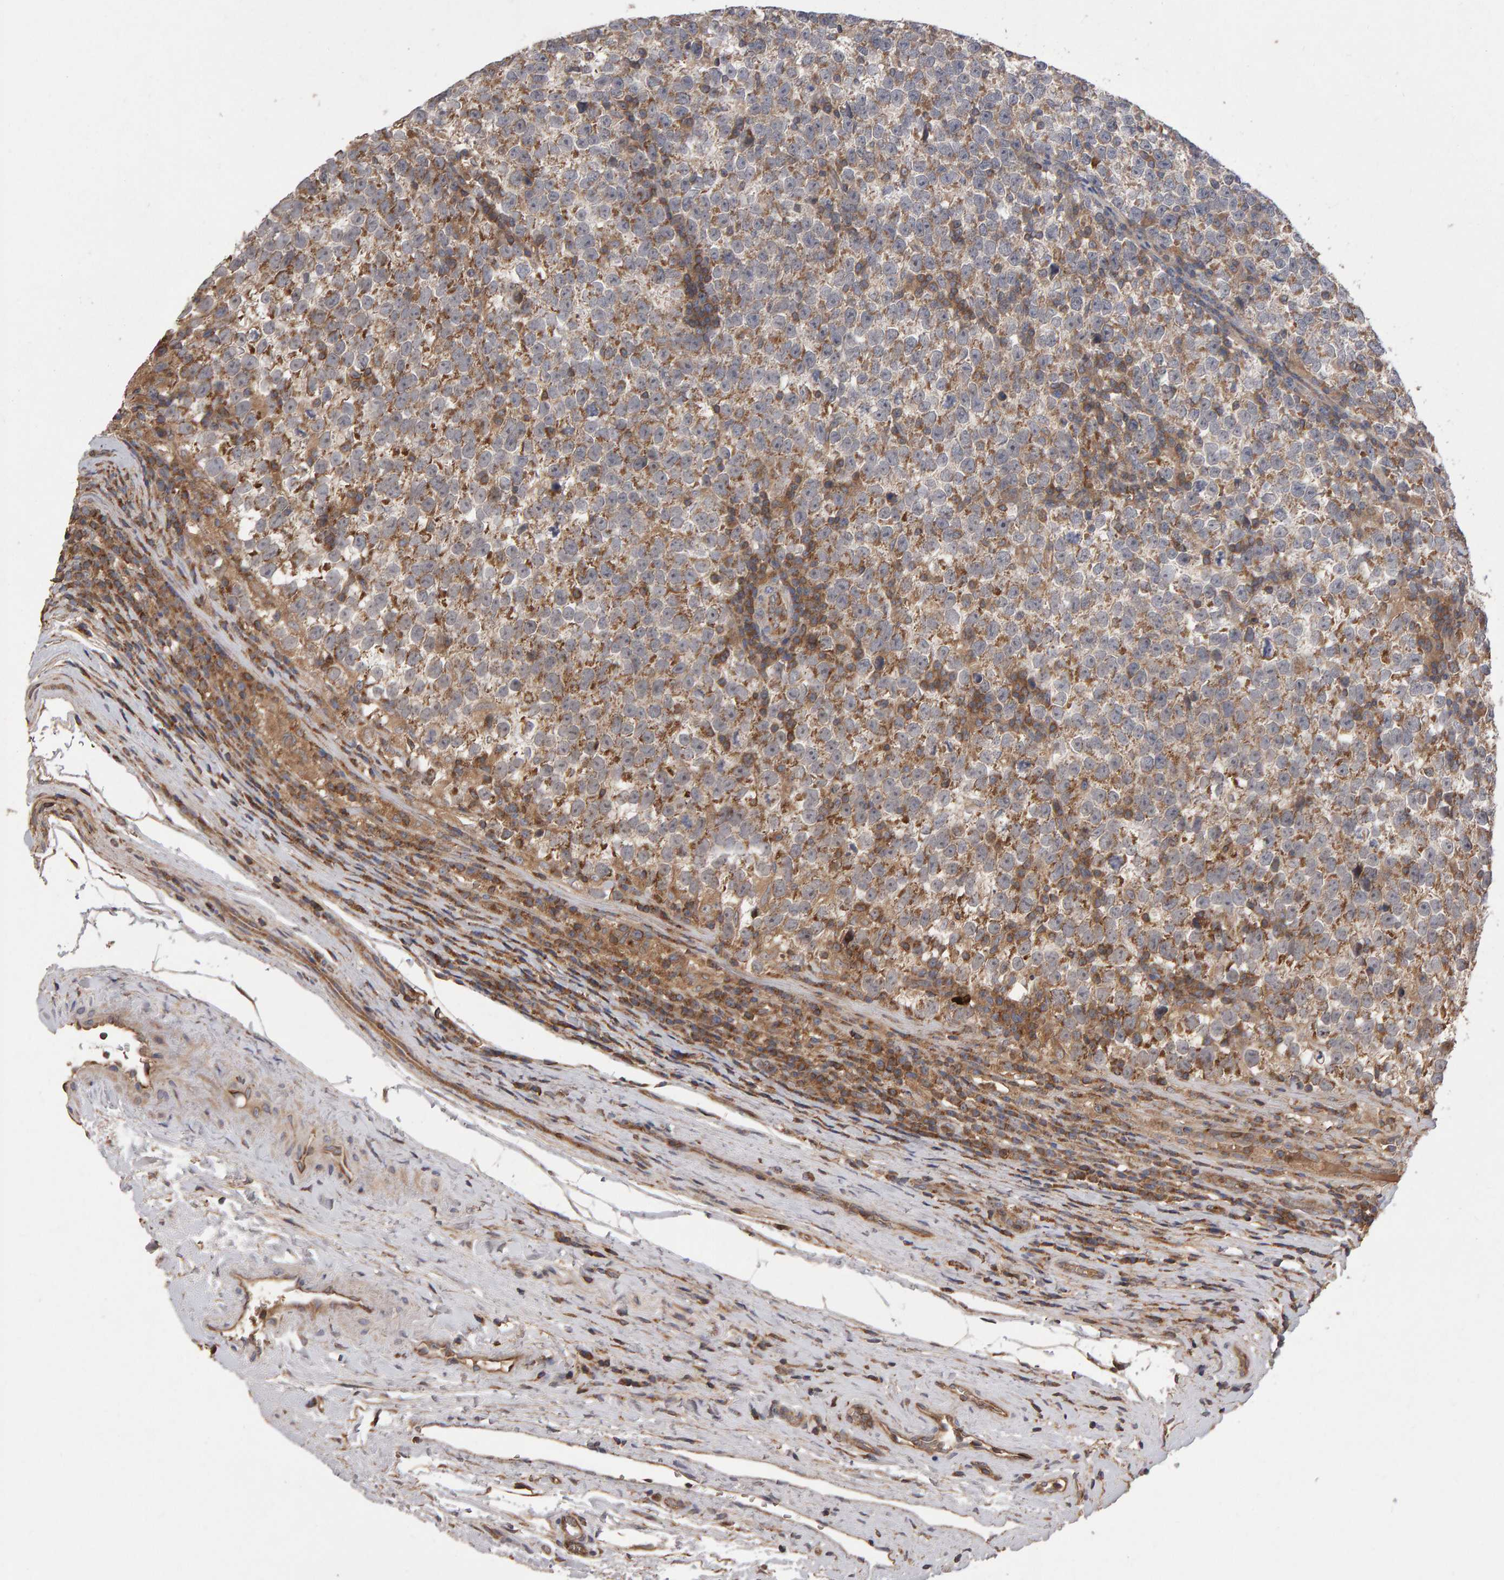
{"staining": {"intensity": "moderate", "quantity": ">75%", "location": "cytoplasmic/membranous"}, "tissue": "testis cancer", "cell_type": "Tumor cells", "image_type": "cancer", "snomed": [{"axis": "morphology", "description": "Normal tissue, NOS"}, {"axis": "morphology", "description": "Seminoma, NOS"}, {"axis": "topography", "description": "Testis"}], "caption": "Testis seminoma stained with a protein marker demonstrates moderate staining in tumor cells.", "gene": "PGS1", "patient": {"sex": "male", "age": 43}}